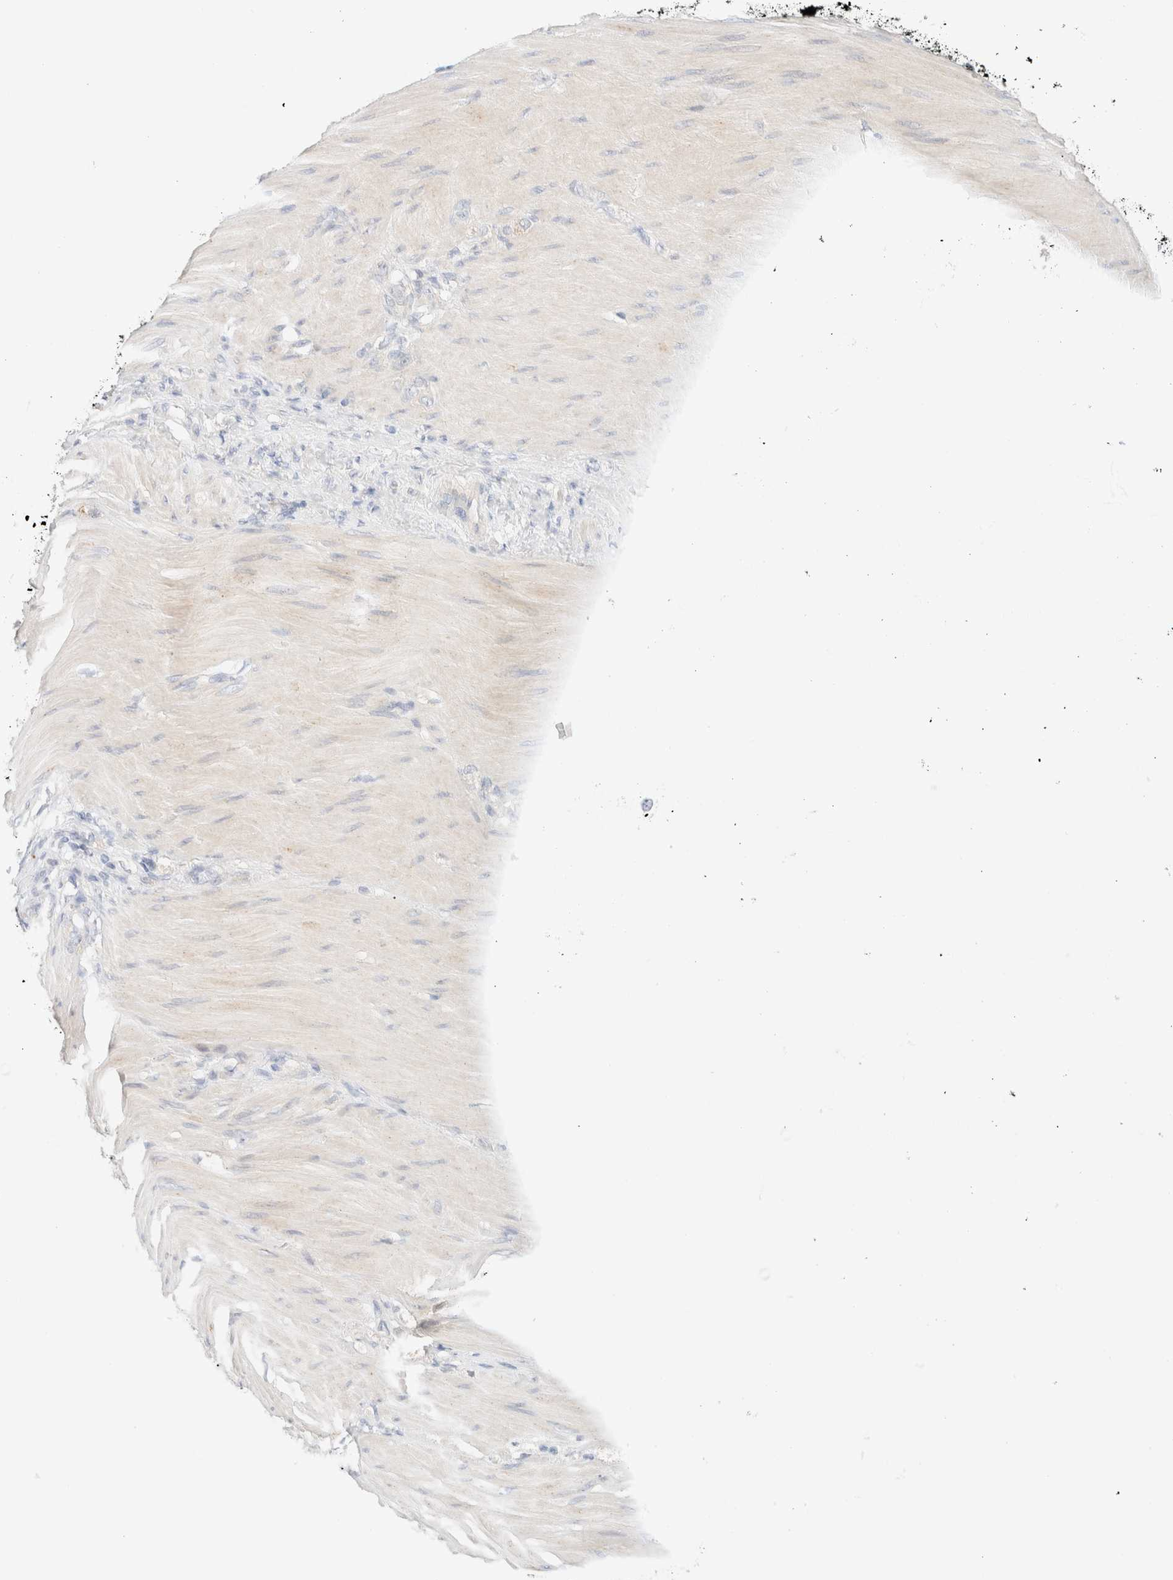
{"staining": {"intensity": "negative", "quantity": "none", "location": "none"}, "tissue": "stomach cancer", "cell_type": "Tumor cells", "image_type": "cancer", "snomed": [{"axis": "morphology", "description": "Normal tissue, NOS"}, {"axis": "morphology", "description": "Adenocarcinoma, NOS"}, {"axis": "topography", "description": "Stomach"}], "caption": "High power microscopy micrograph of an immunohistochemistry histopathology image of stomach adenocarcinoma, revealing no significant staining in tumor cells.", "gene": "SARM1", "patient": {"sex": "male", "age": 82}}